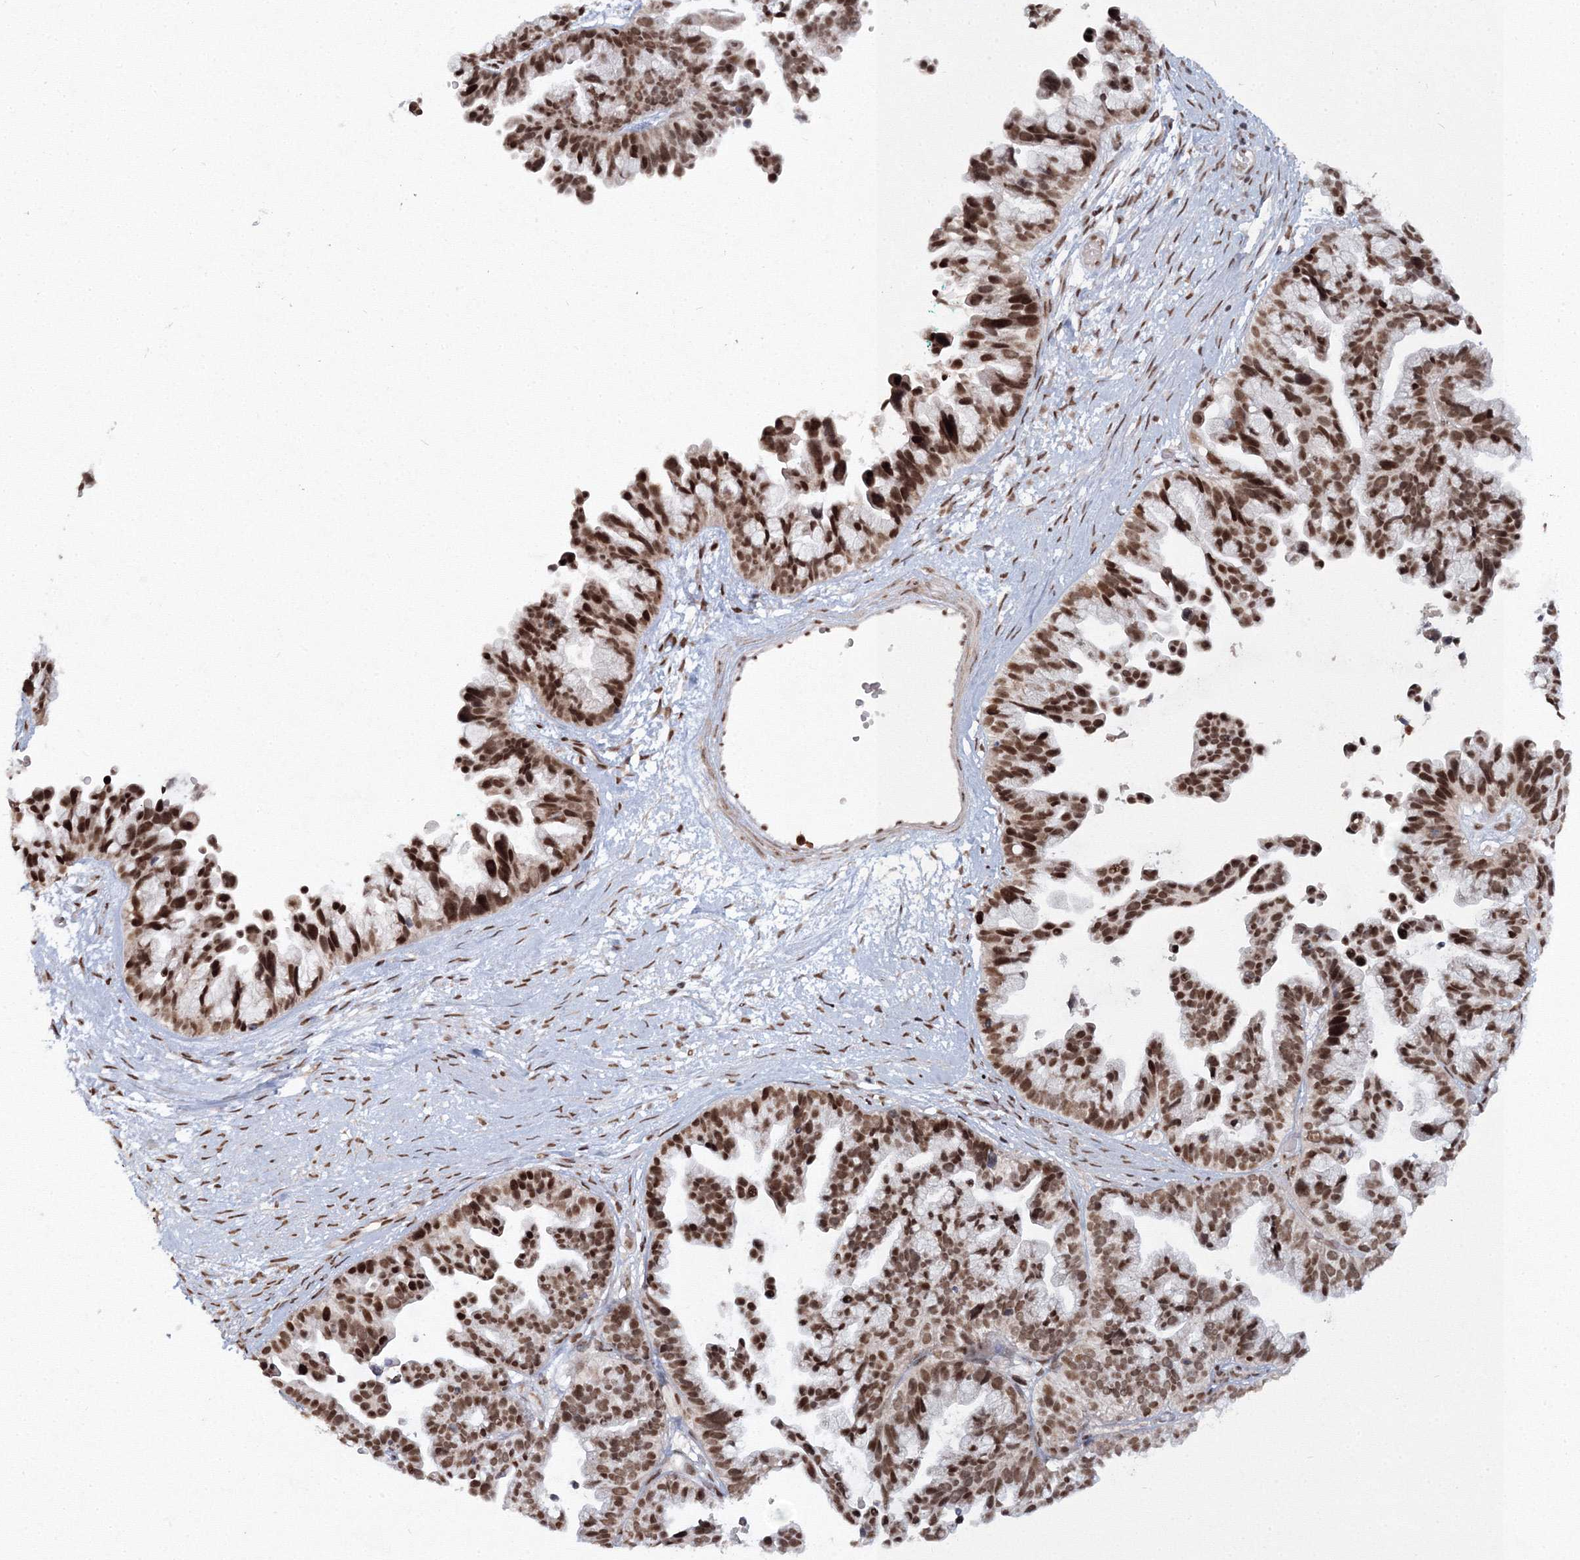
{"staining": {"intensity": "moderate", "quantity": ">75%", "location": "nuclear"}, "tissue": "ovarian cancer", "cell_type": "Tumor cells", "image_type": "cancer", "snomed": [{"axis": "morphology", "description": "Cystadenocarcinoma, serous, NOS"}, {"axis": "topography", "description": "Ovary"}], "caption": "A photomicrograph of human serous cystadenocarcinoma (ovarian) stained for a protein shows moderate nuclear brown staining in tumor cells. (IHC, brightfield microscopy, high magnification).", "gene": "C3orf33", "patient": {"sex": "female", "age": 56}}